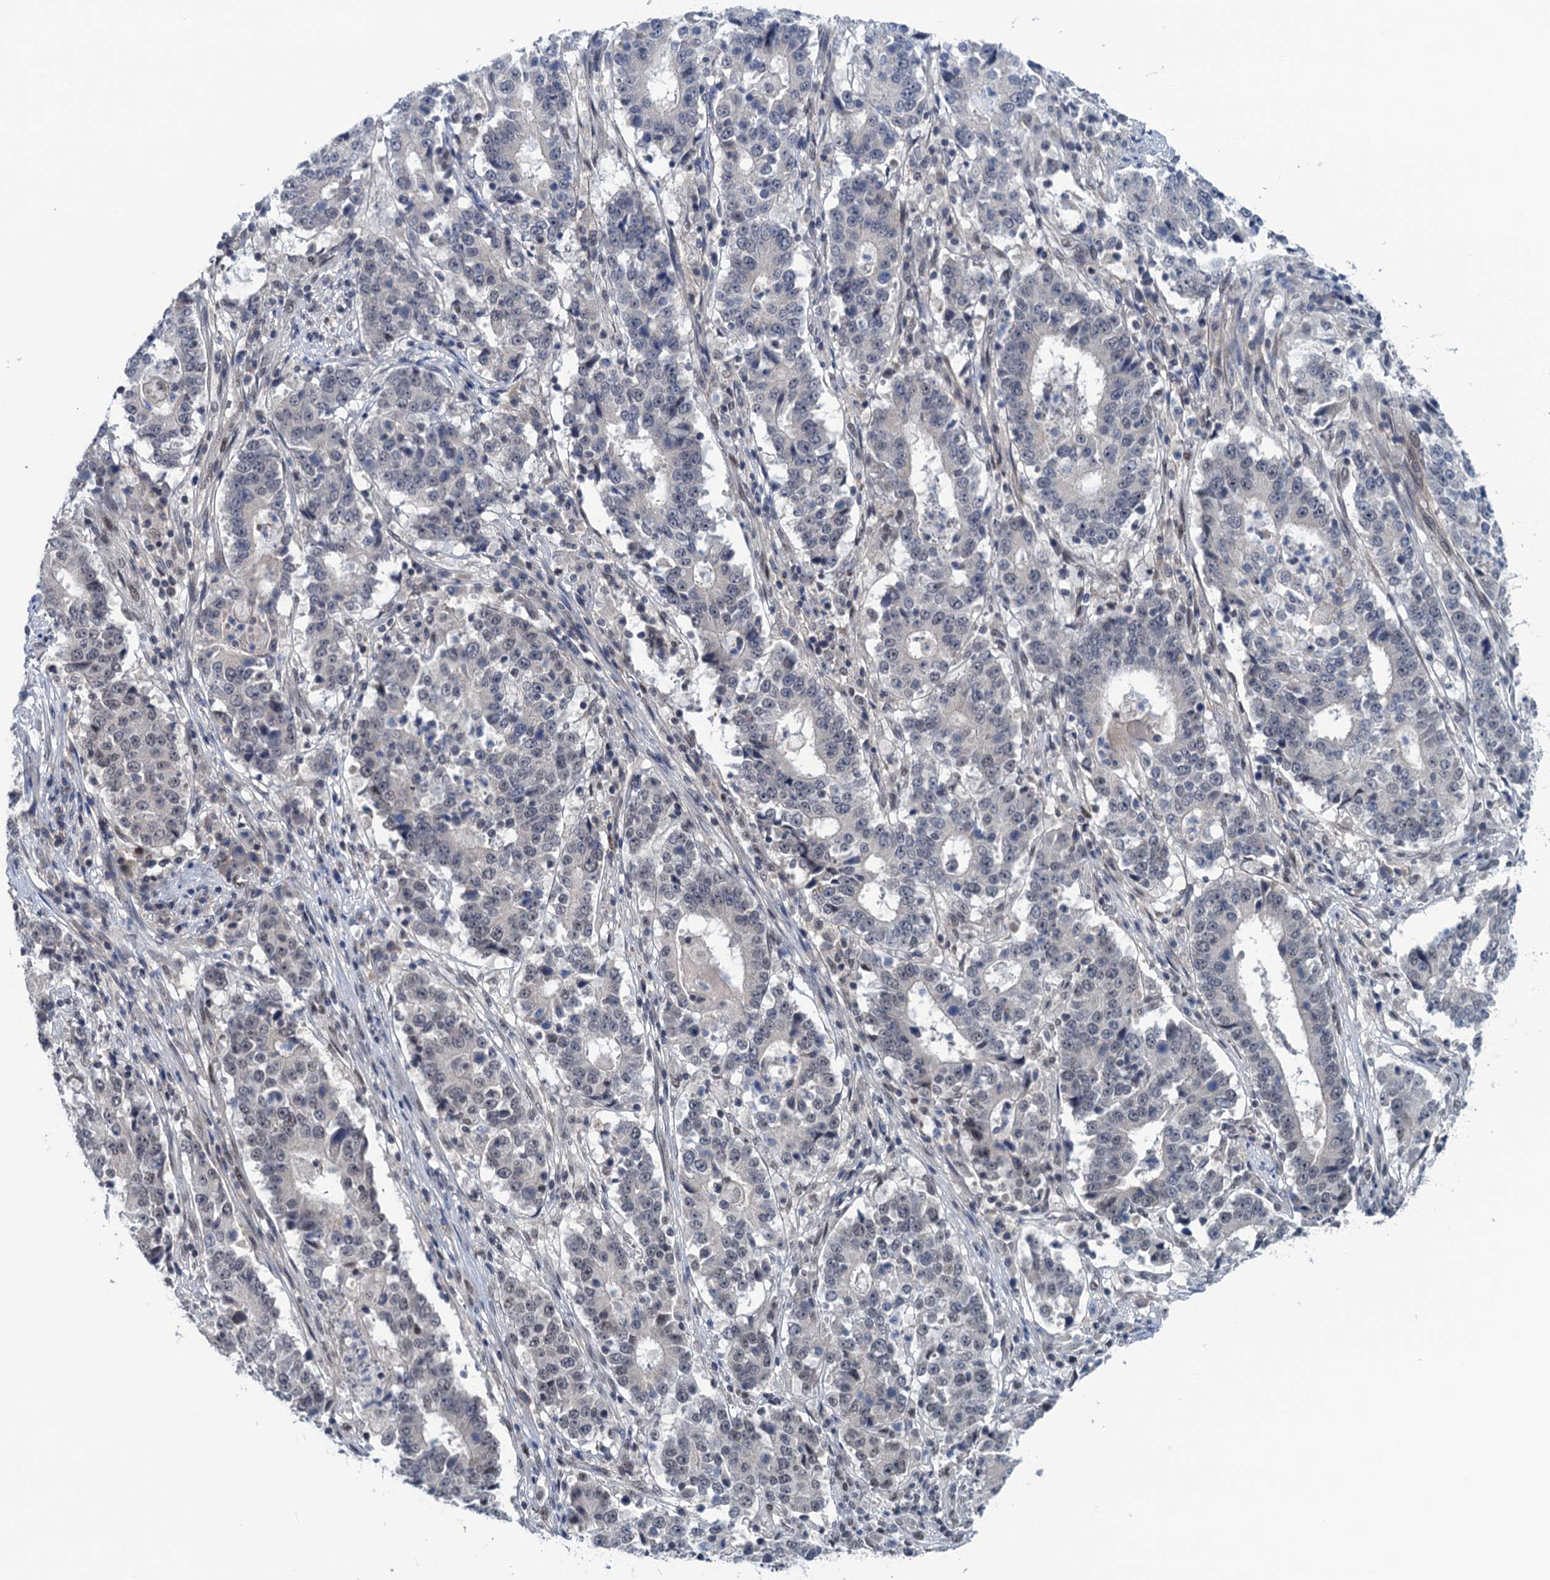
{"staining": {"intensity": "weak", "quantity": "25%-75%", "location": "nuclear"}, "tissue": "stomach cancer", "cell_type": "Tumor cells", "image_type": "cancer", "snomed": [{"axis": "morphology", "description": "Adenocarcinoma, NOS"}, {"axis": "topography", "description": "Stomach"}], "caption": "Immunohistochemical staining of human stomach cancer displays weak nuclear protein expression in about 25%-75% of tumor cells.", "gene": "SAE1", "patient": {"sex": "male", "age": 59}}